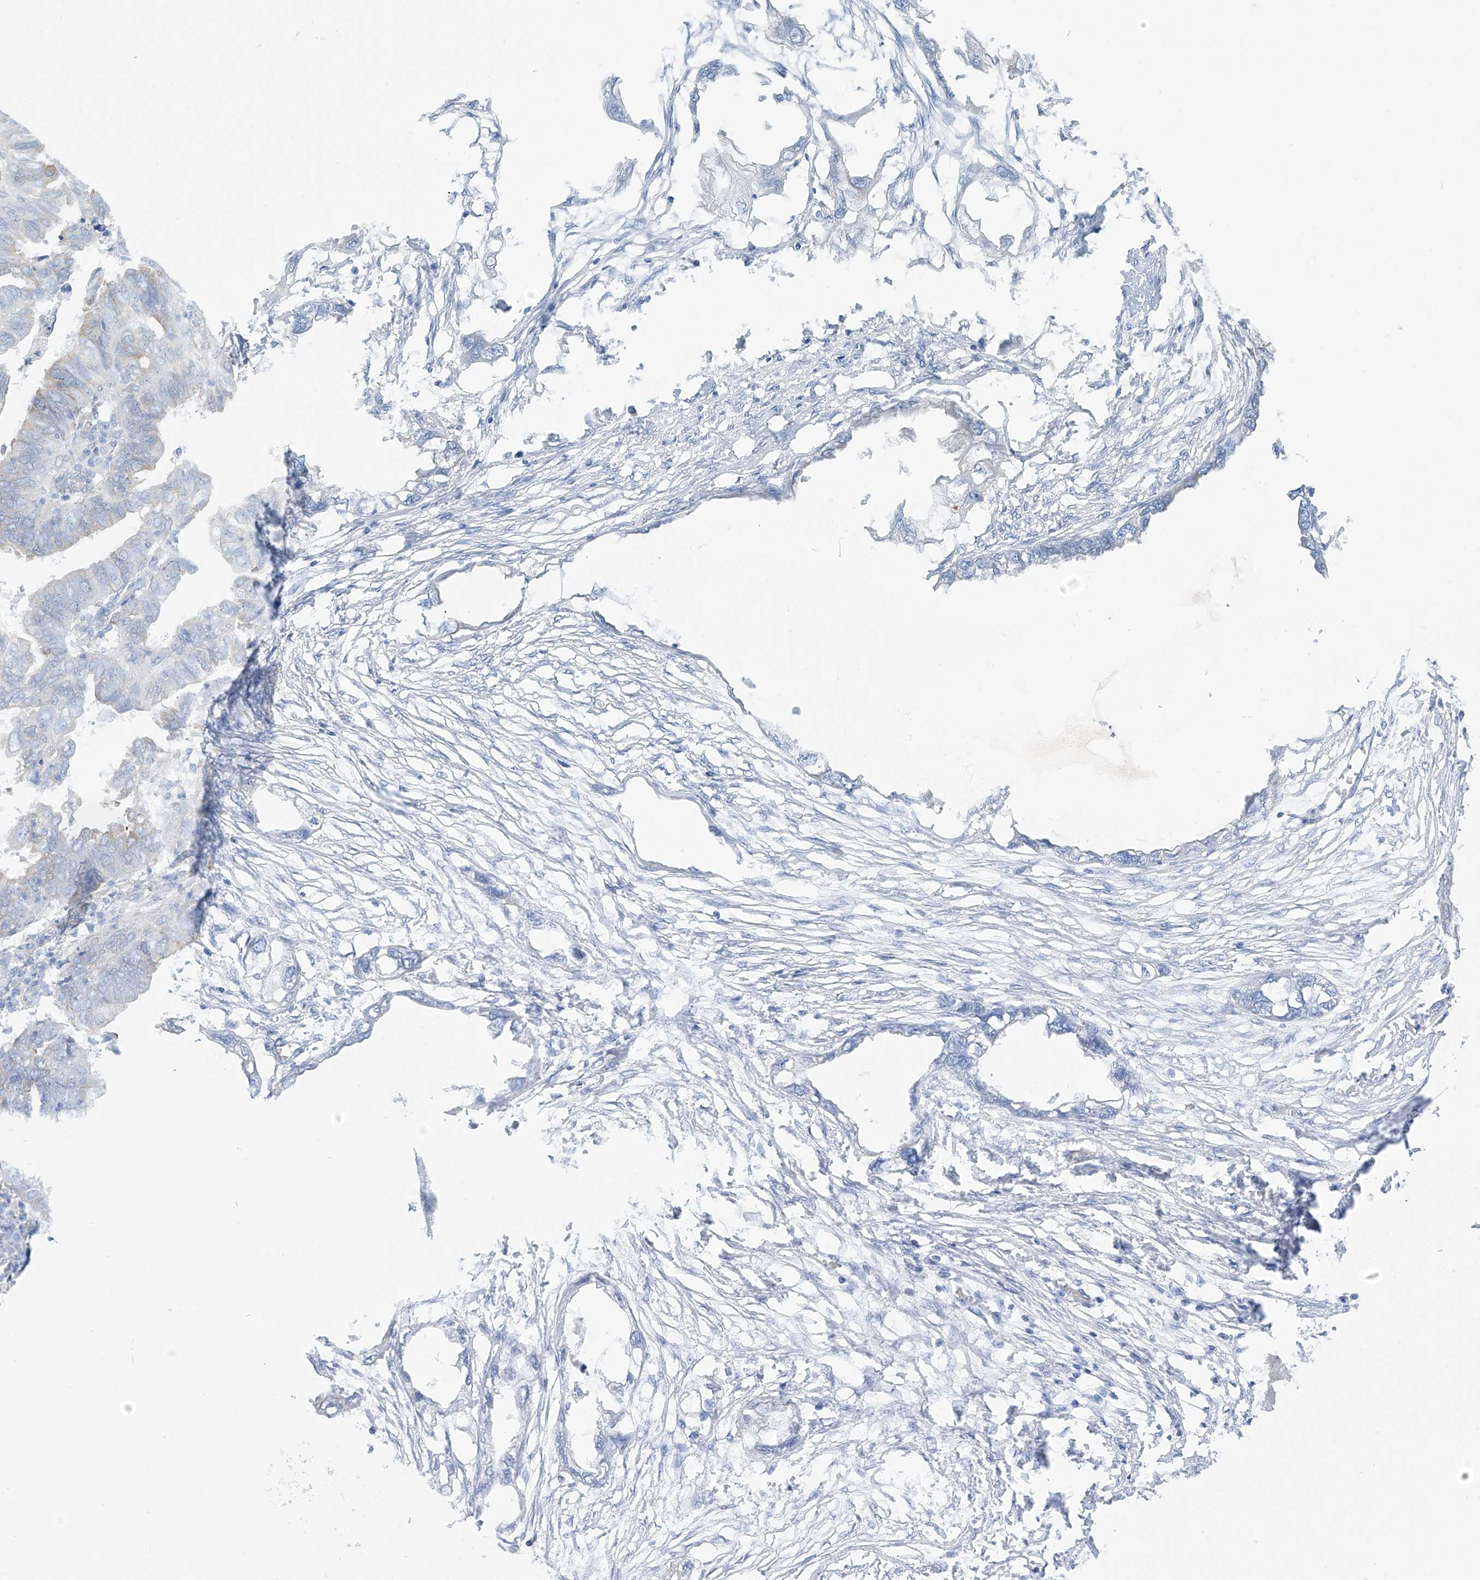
{"staining": {"intensity": "negative", "quantity": "none", "location": "none"}, "tissue": "endometrial cancer", "cell_type": "Tumor cells", "image_type": "cancer", "snomed": [{"axis": "morphology", "description": "Adenocarcinoma, NOS"}, {"axis": "morphology", "description": "Adenocarcinoma, metastatic, NOS"}, {"axis": "topography", "description": "Adipose tissue"}, {"axis": "topography", "description": "Endometrium"}], "caption": "Tumor cells show no significant staining in endometrial cancer (adenocarcinoma).", "gene": "RCN2", "patient": {"sex": "female", "age": 67}}